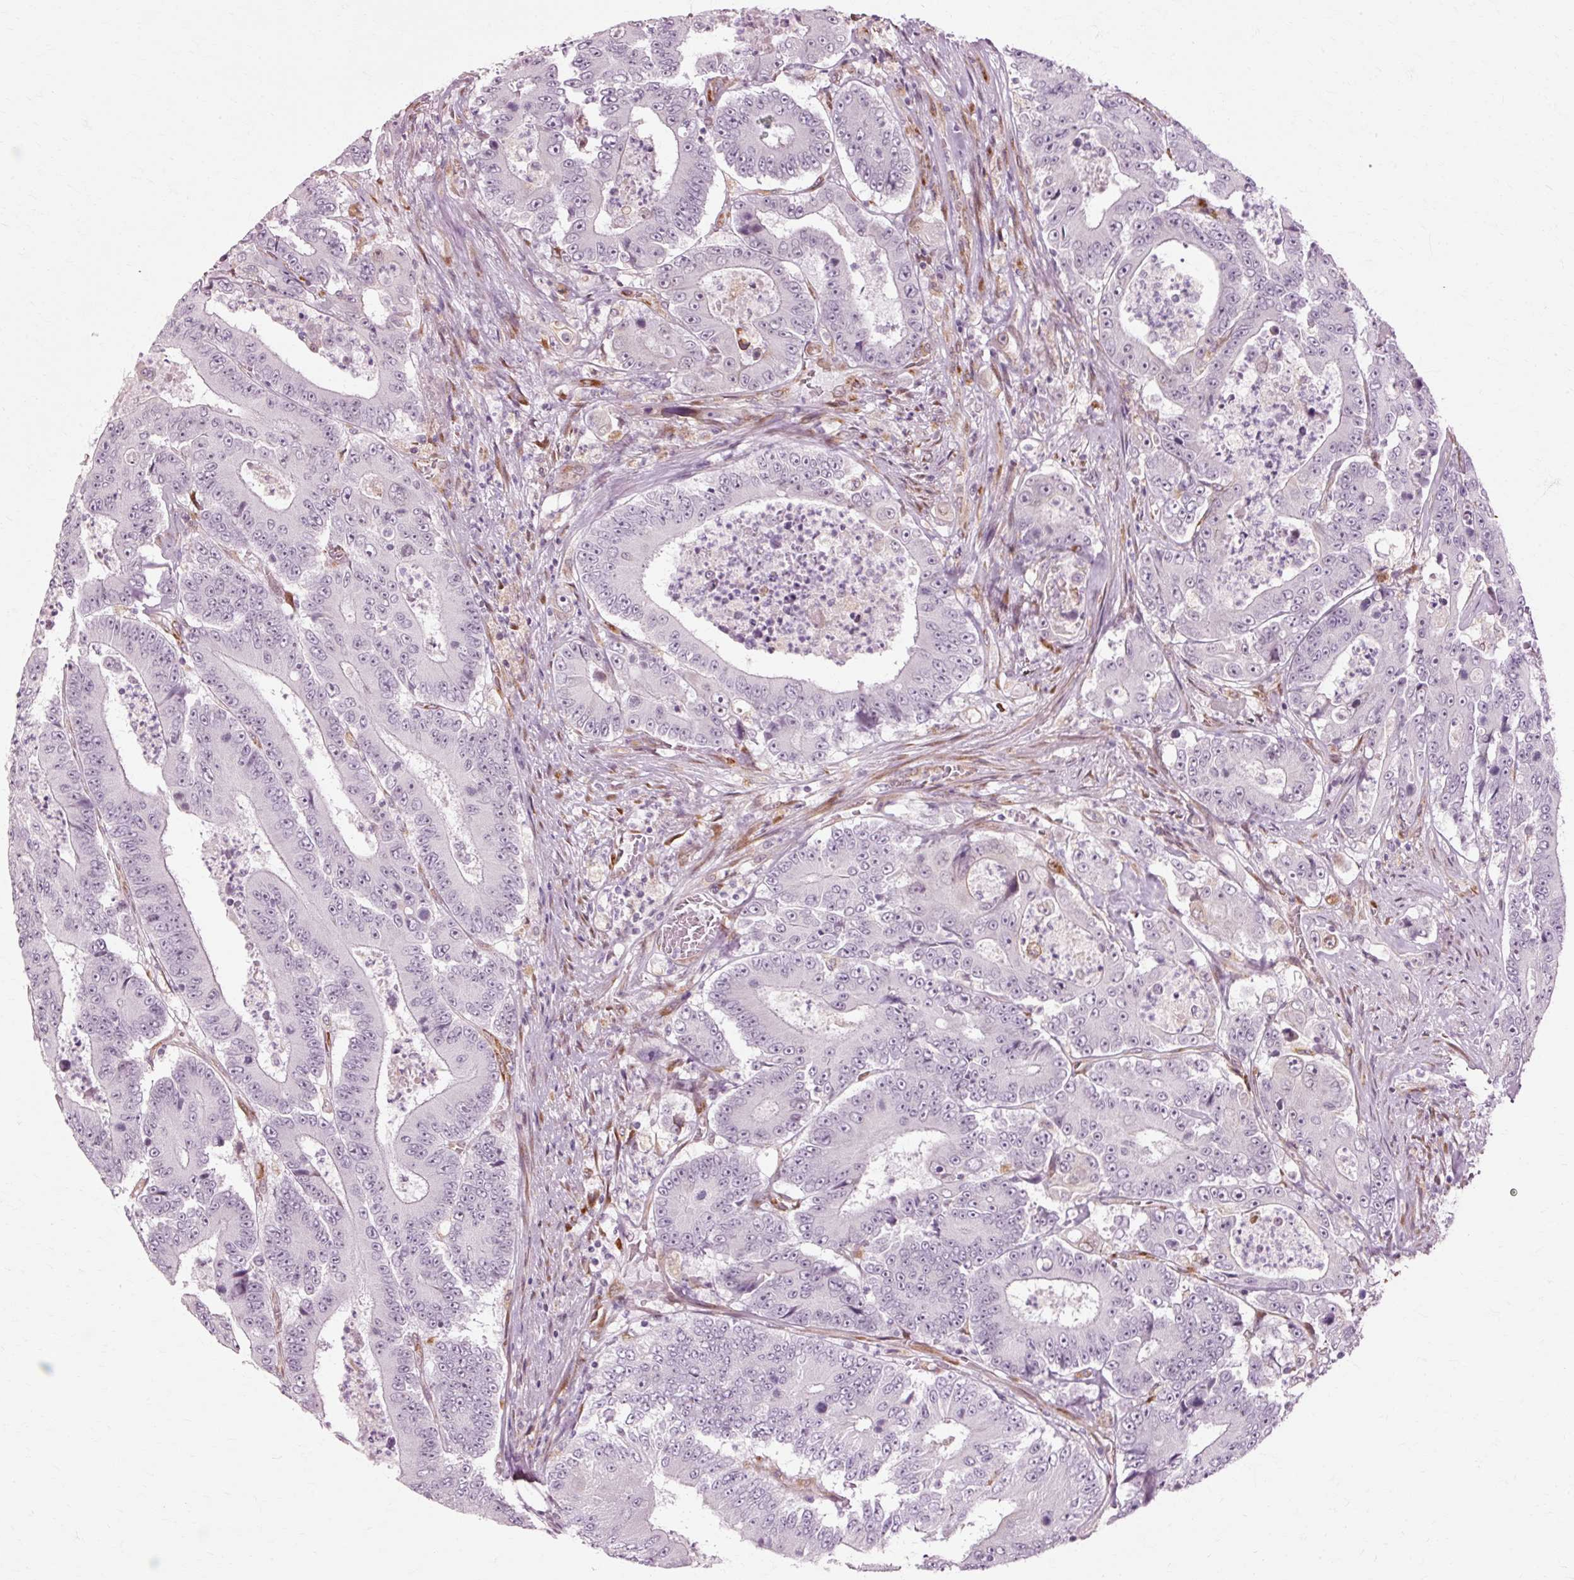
{"staining": {"intensity": "negative", "quantity": "none", "location": "none"}, "tissue": "colorectal cancer", "cell_type": "Tumor cells", "image_type": "cancer", "snomed": [{"axis": "morphology", "description": "Adenocarcinoma, NOS"}, {"axis": "topography", "description": "Colon"}], "caption": "Protein analysis of colorectal adenocarcinoma shows no significant expression in tumor cells. (IHC, brightfield microscopy, high magnification).", "gene": "RGPD5", "patient": {"sex": "male", "age": 83}}